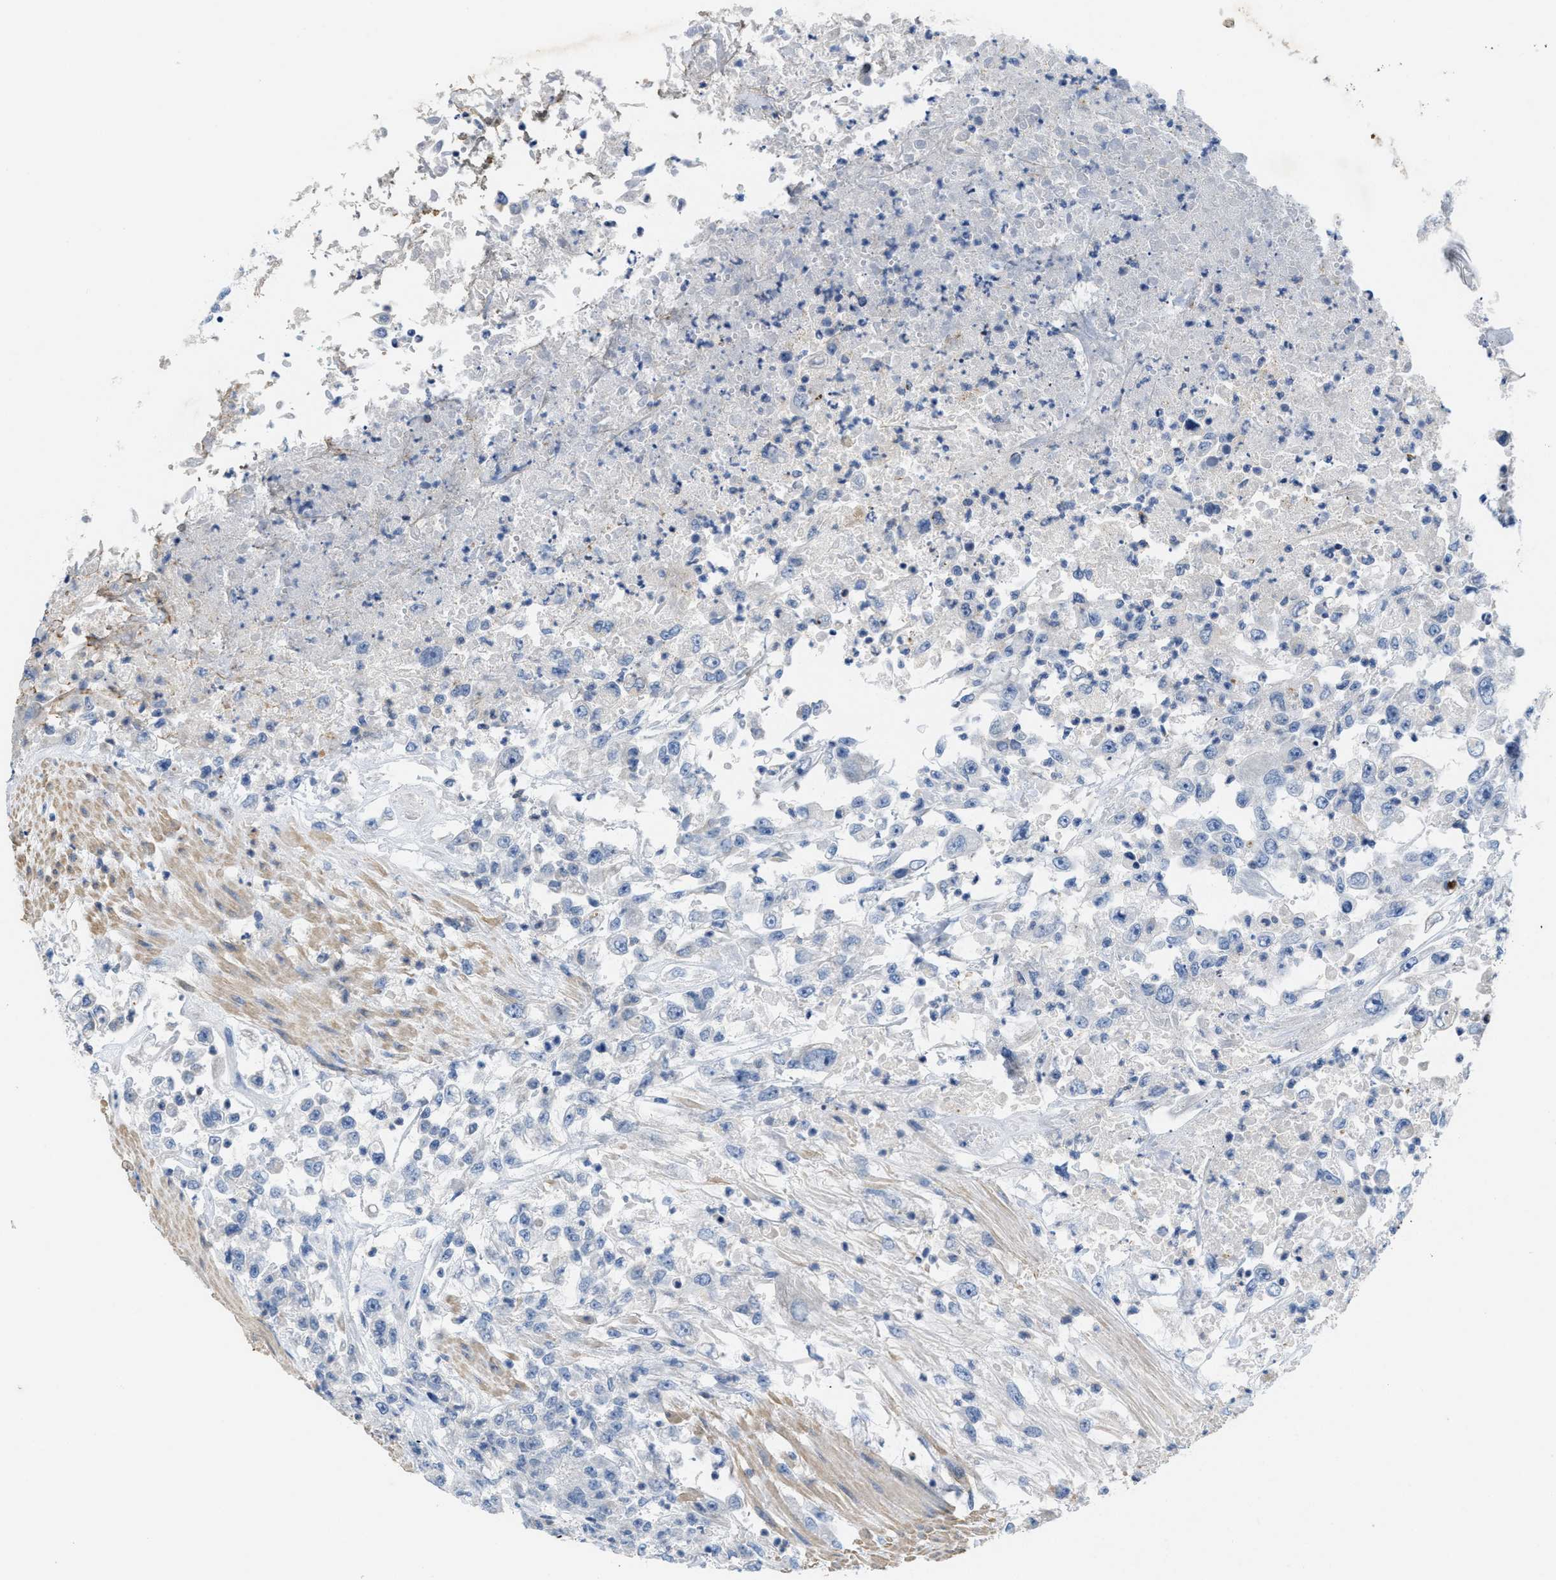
{"staining": {"intensity": "negative", "quantity": "none", "location": "none"}, "tissue": "urothelial cancer", "cell_type": "Tumor cells", "image_type": "cancer", "snomed": [{"axis": "morphology", "description": "Urothelial carcinoma, High grade"}, {"axis": "topography", "description": "Urinary bladder"}], "caption": "Protein analysis of urothelial cancer displays no significant staining in tumor cells. (Brightfield microscopy of DAB (3,3'-diaminobenzidine) immunohistochemistry at high magnification).", "gene": "CPA2", "patient": {"sex": "male", "age": 46}}